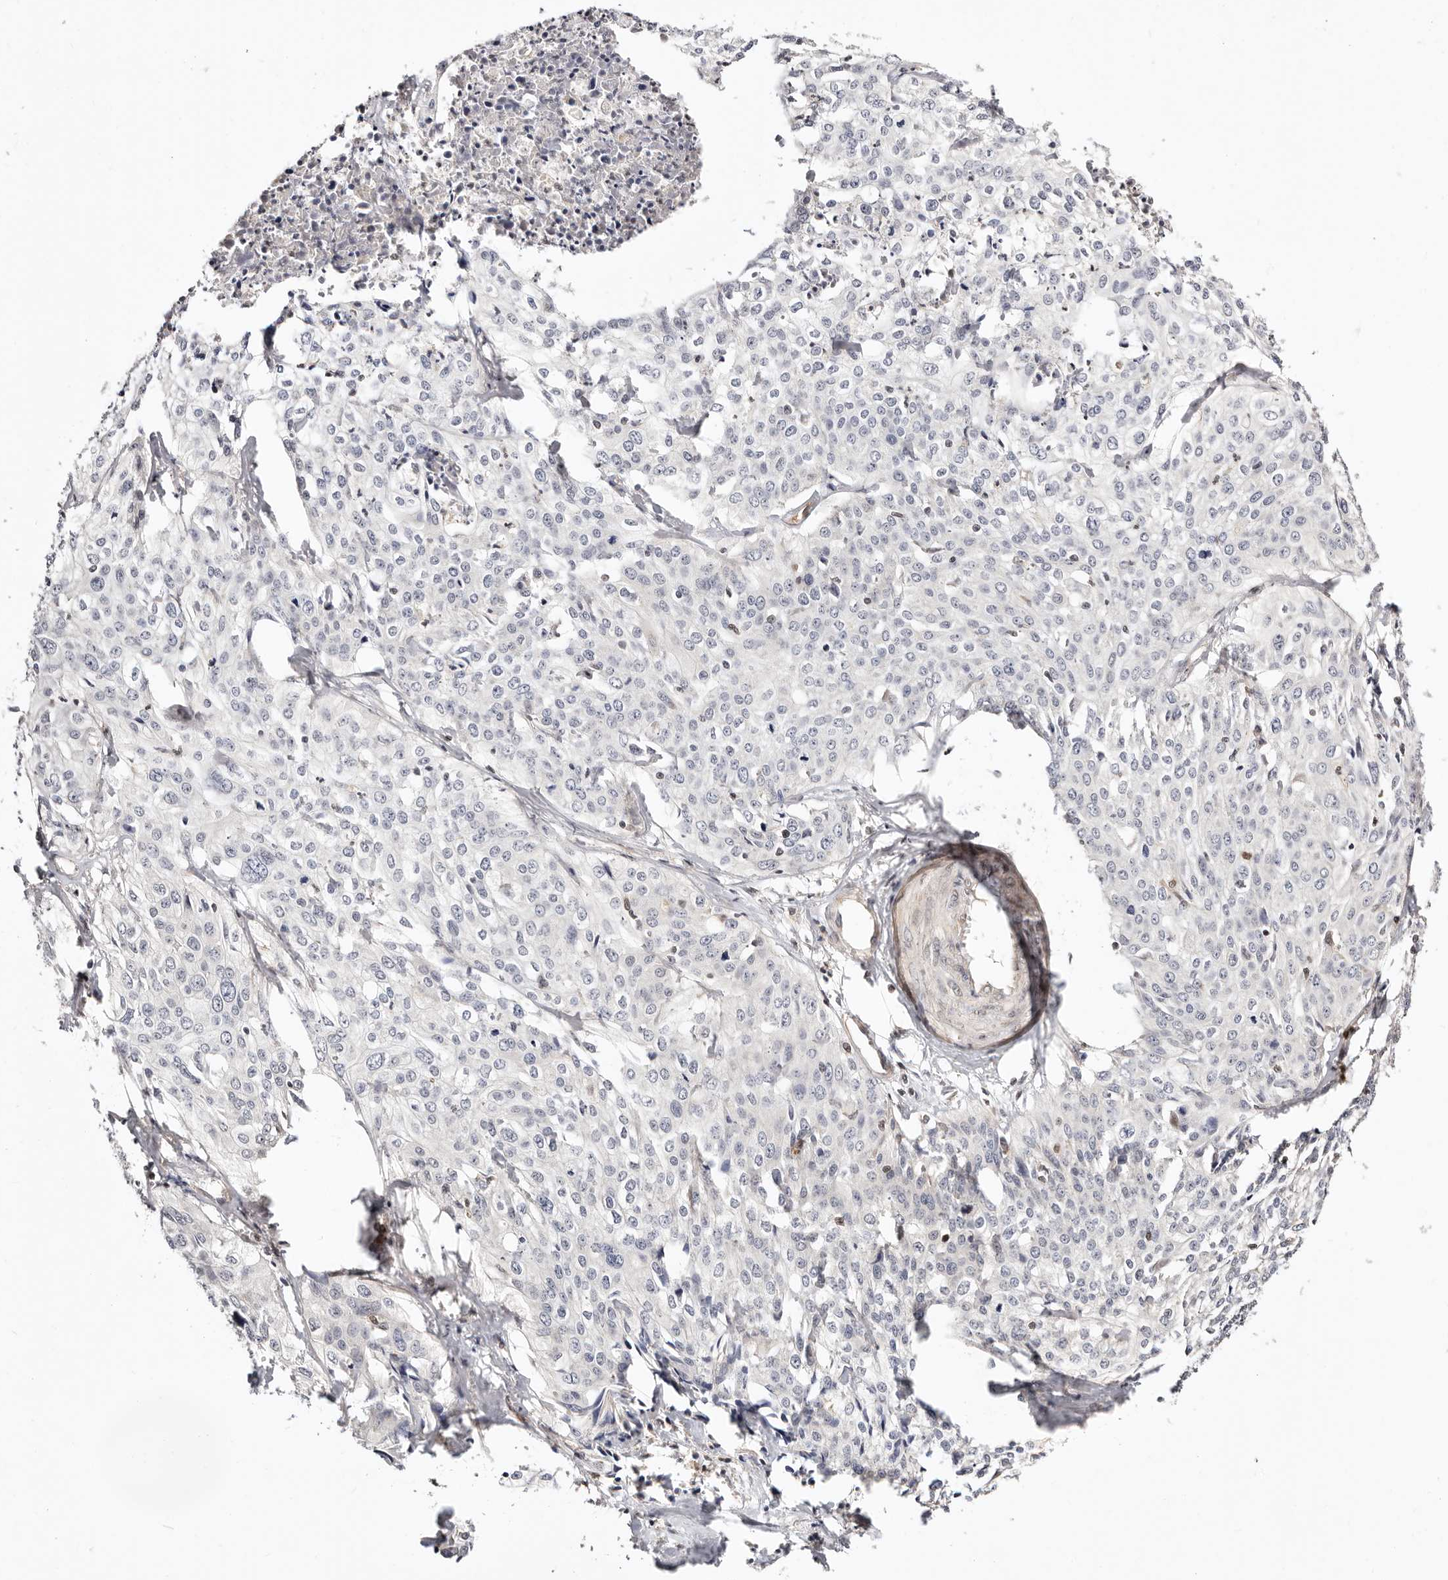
{"staining": {"intensity": "negative", "quantity": "none", "location": "none"}, "tissue": "cervical cancer", "cell_type": "Tumor cells", "image_type": "cancer", "snomed": [{"axis": "morphology", "description": "Squamous cell carcinoma, NOS"}, {"axis": "topography", "description": "Cervix"}], "caption": "Immunohistochemical staining of human cervical cancer (squamous cell carcinoma) displays no significant positivity in tumor cells.", "gene": "STAT5A", "patient": {"sex": "female", "age": 31}}